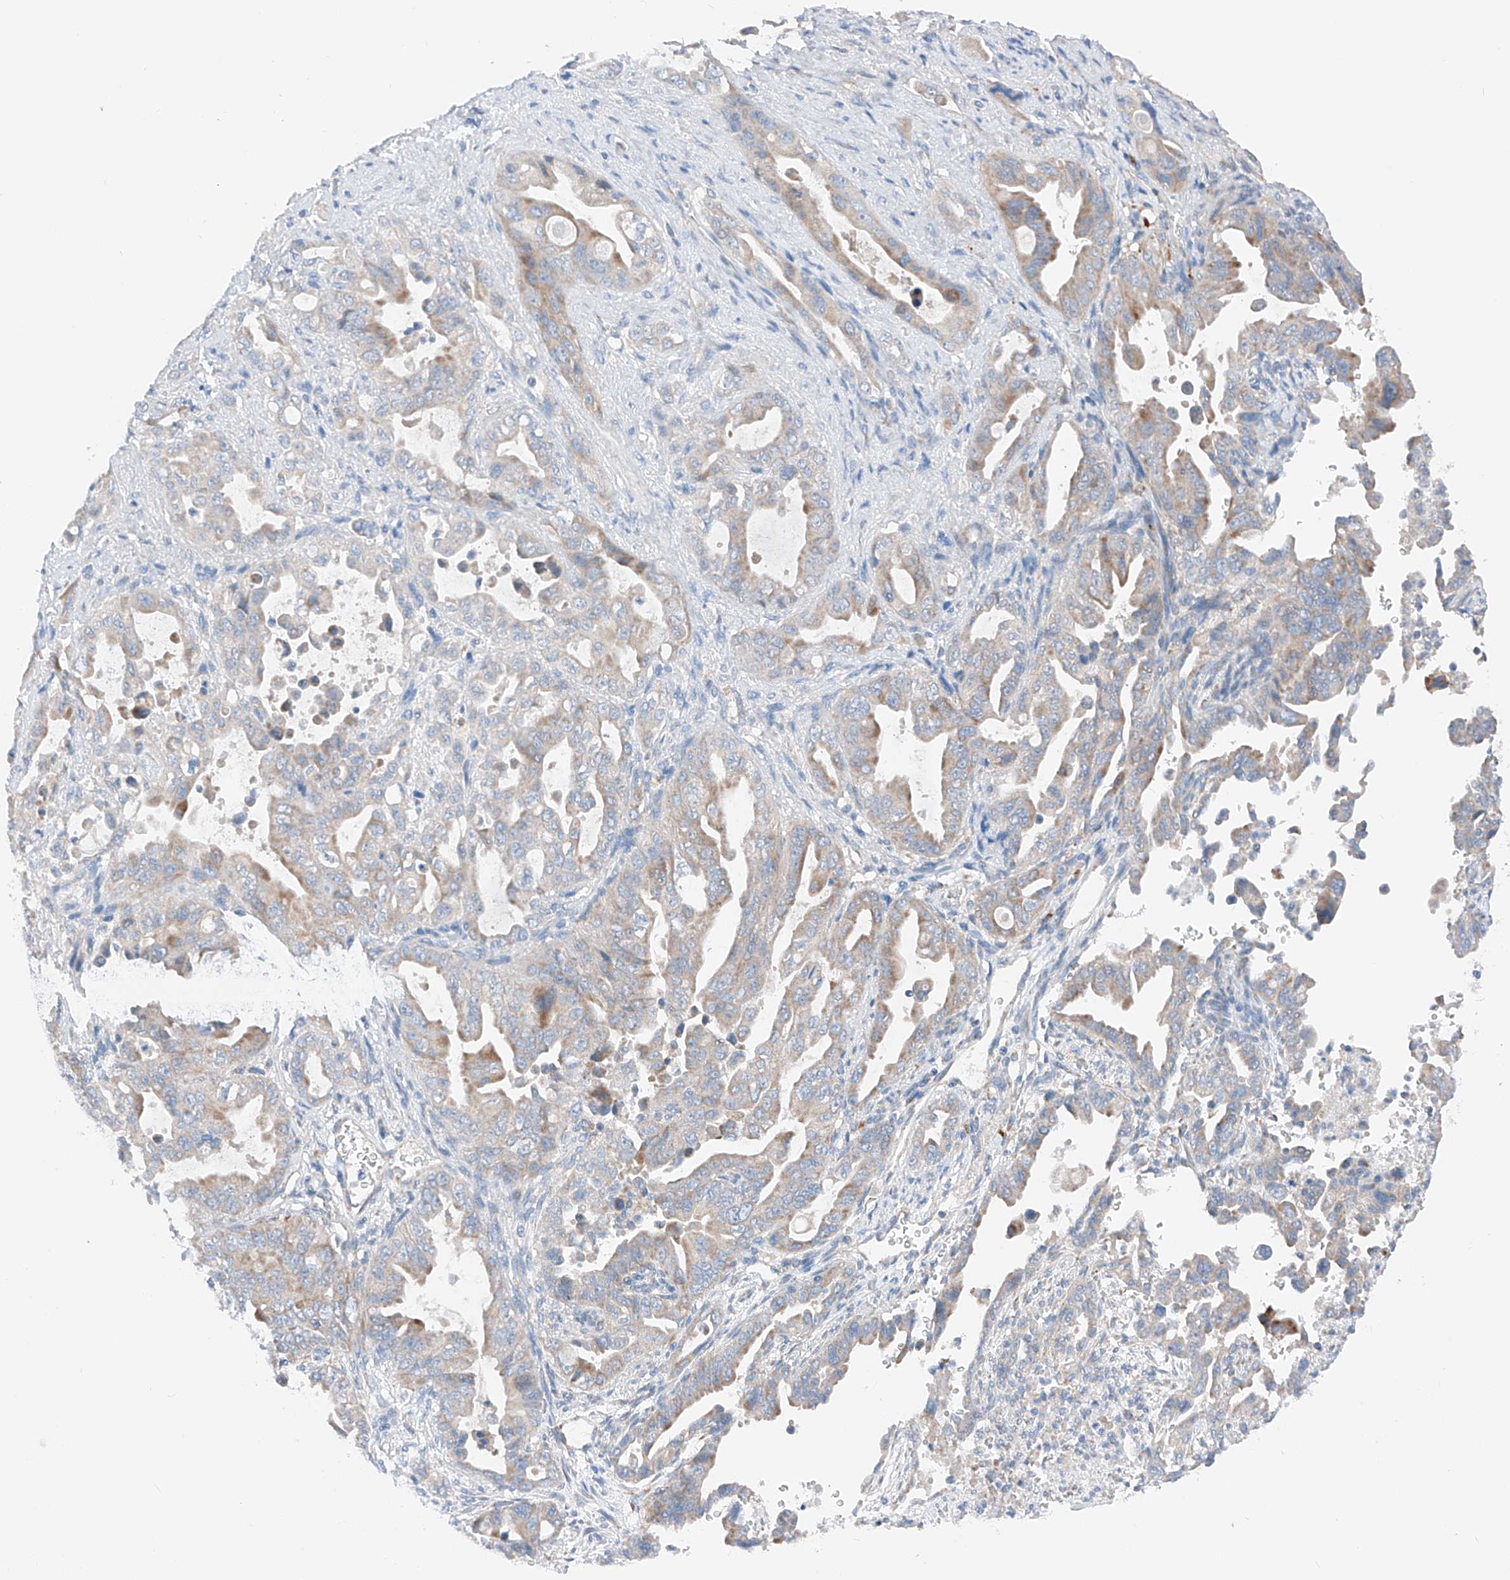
{"staining": {"intensity": "moderate", "quantity": "<25%", "location": "cytoplasmic/membranous"}, "tissue": "pancreatic cancer", "cell_type": "Tumor cells", "image_type": "cancer", "snomed": [{"axis": "morphology", "description": "Adenocarcinoma, NOS"}, {"axis": "topography", "description": "Pancreas"}], "caption": "IHC (DAB) staining of human pancreatic adenocarcinoma reveals moderate cytoplasmic/membranous protein positivity in approximately <25% of tumor cells. (Brightfield microscopy of DAB IHC at high magnification).", "gene": "MRAP", "patient": {"sex": "male", "age": 70}}